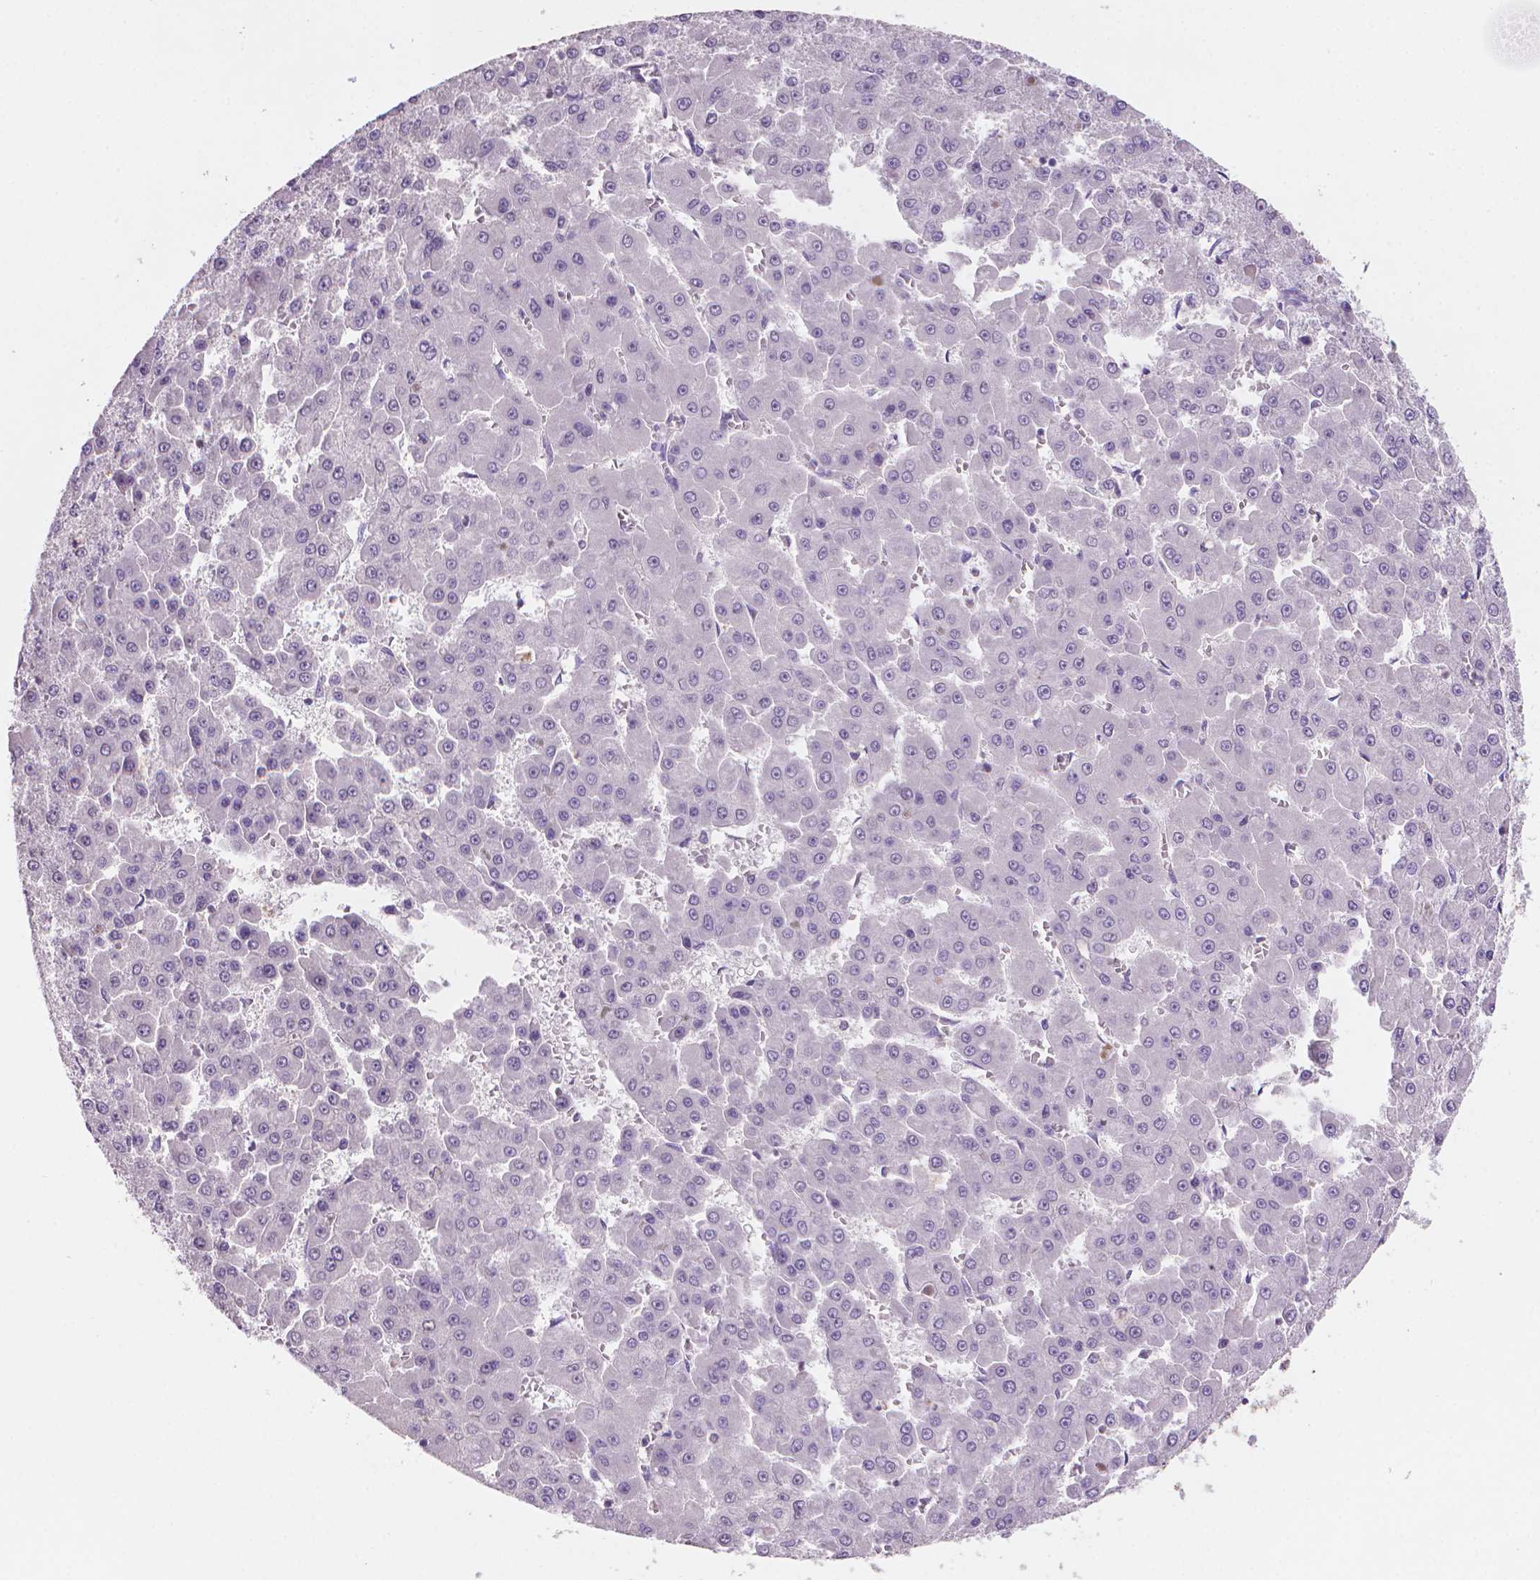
{"staining": {"intensity": "negative", "quantity": "none", "location": "none"}, "tissue": "liver cancer", "cell_type": "Tumor cells", "image_type": "cancer", "snomed": [{"axis": "morphology", "description": "Carcinoma, Hepatocellular, NOS"}, {"axis": "topography", "description": "Liver"}], "caption": "An immunohistochemistry photomicrograph of liver hepatocellular carcinoma is shown. There is no staining in tumor cells of liver hepatocellular carcinoma.", "gene": "MUC1", "patient": {"sex": "male", "age": 78}}